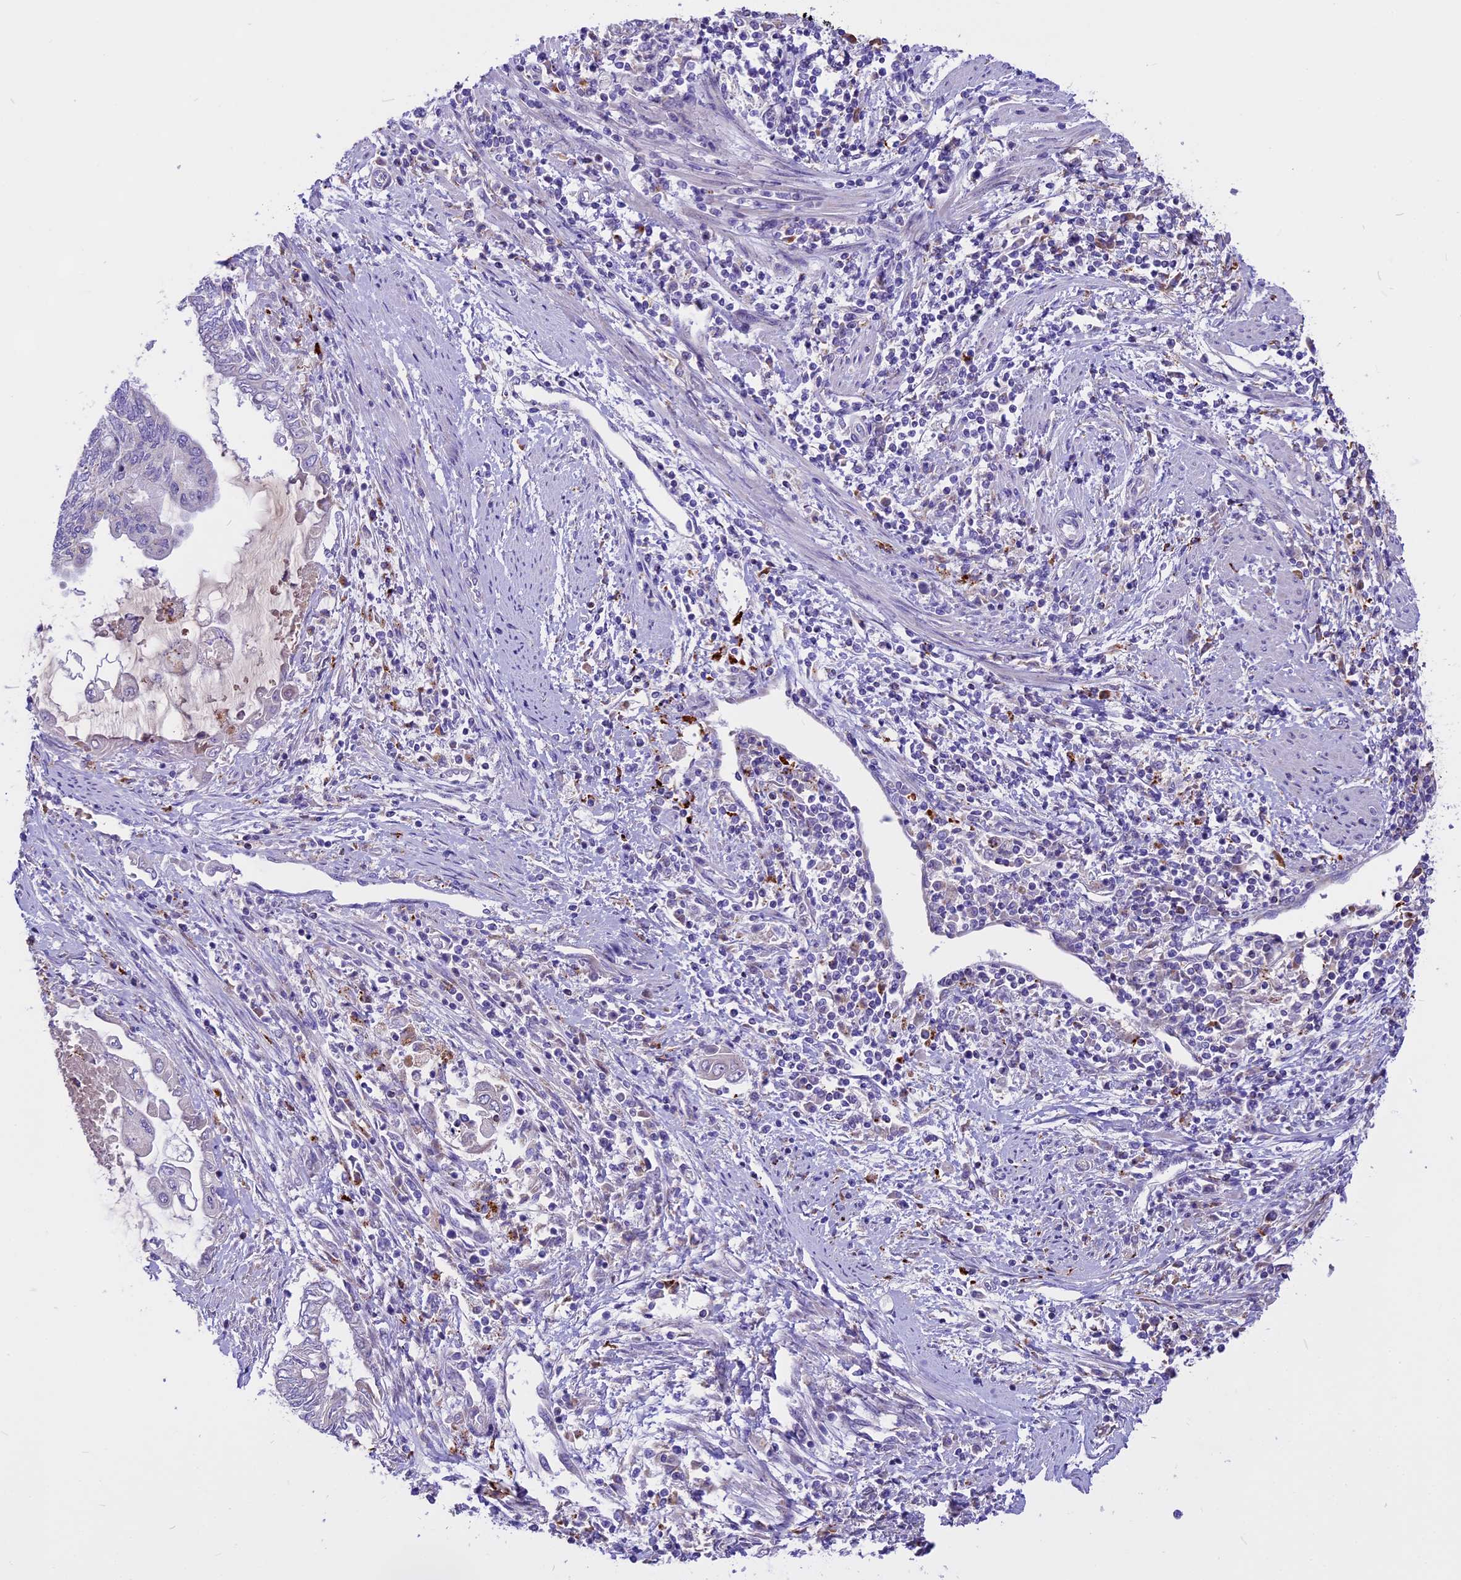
{"staining": {"intensity": "negative", "quantity": "none", "location": "none"}, "tissue": "endometrial cancer", "cell_type": "Tumor cells", "image_type": "cancer", "snomed": [{"axis": "morphology", "description": "Adenocarcinoma, NOS"}, {"axis": "topography", "description": "Uterus"}, {"axis": "topography", "description": "Endometrium"}], "caption": "The immunohistochemistry (IHC) micrograph has no significant staining in tumor cells of endometrial adenocarcinoma tissue.", "gene": "THRSP", "patient": {"sex": "female", "age": 70}}